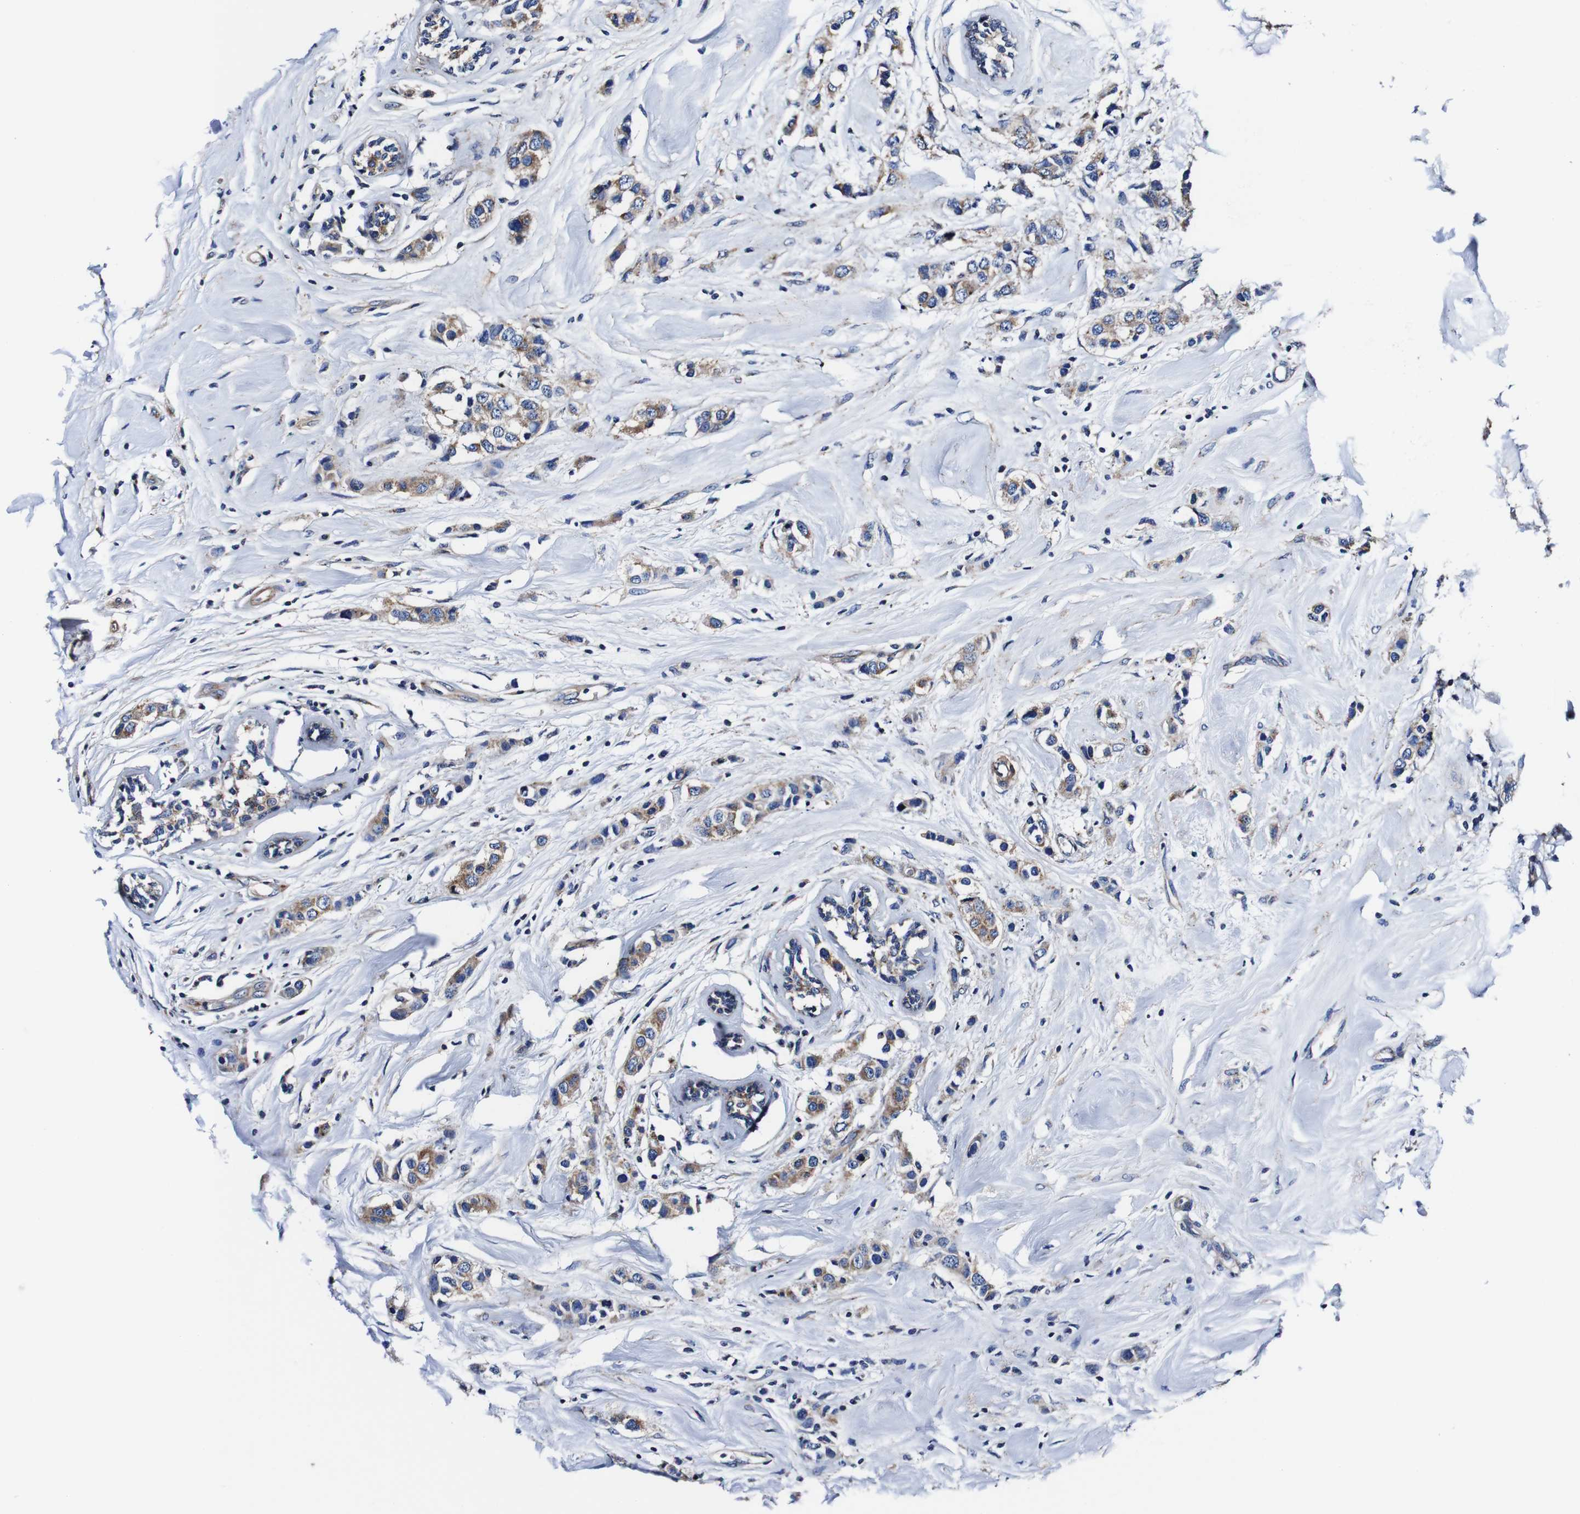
{"staining": {"intensity": "weak", "quantity": ">75%", "location": "cytoplasmic/membranous"}, "tissue": "breast cancer", "cell_type": "Tumor cells", "image_type": "cancer", "snomed": [{"axis": "morphology", "description": "Normal tissue, NOS"}, {"axis": "morphology", "description": "Duct carcinoma"}, {"axis": "topography", "description": "Breast"}], "caption": "IHC image of breast cancer stained for a protein (brown), which reveals low levels of weak cytoplasmic/membranous staining in about >75% of tumor cells.", "gene": "PDCD6IP", "patient": {"sex": "female", "age": 50}}